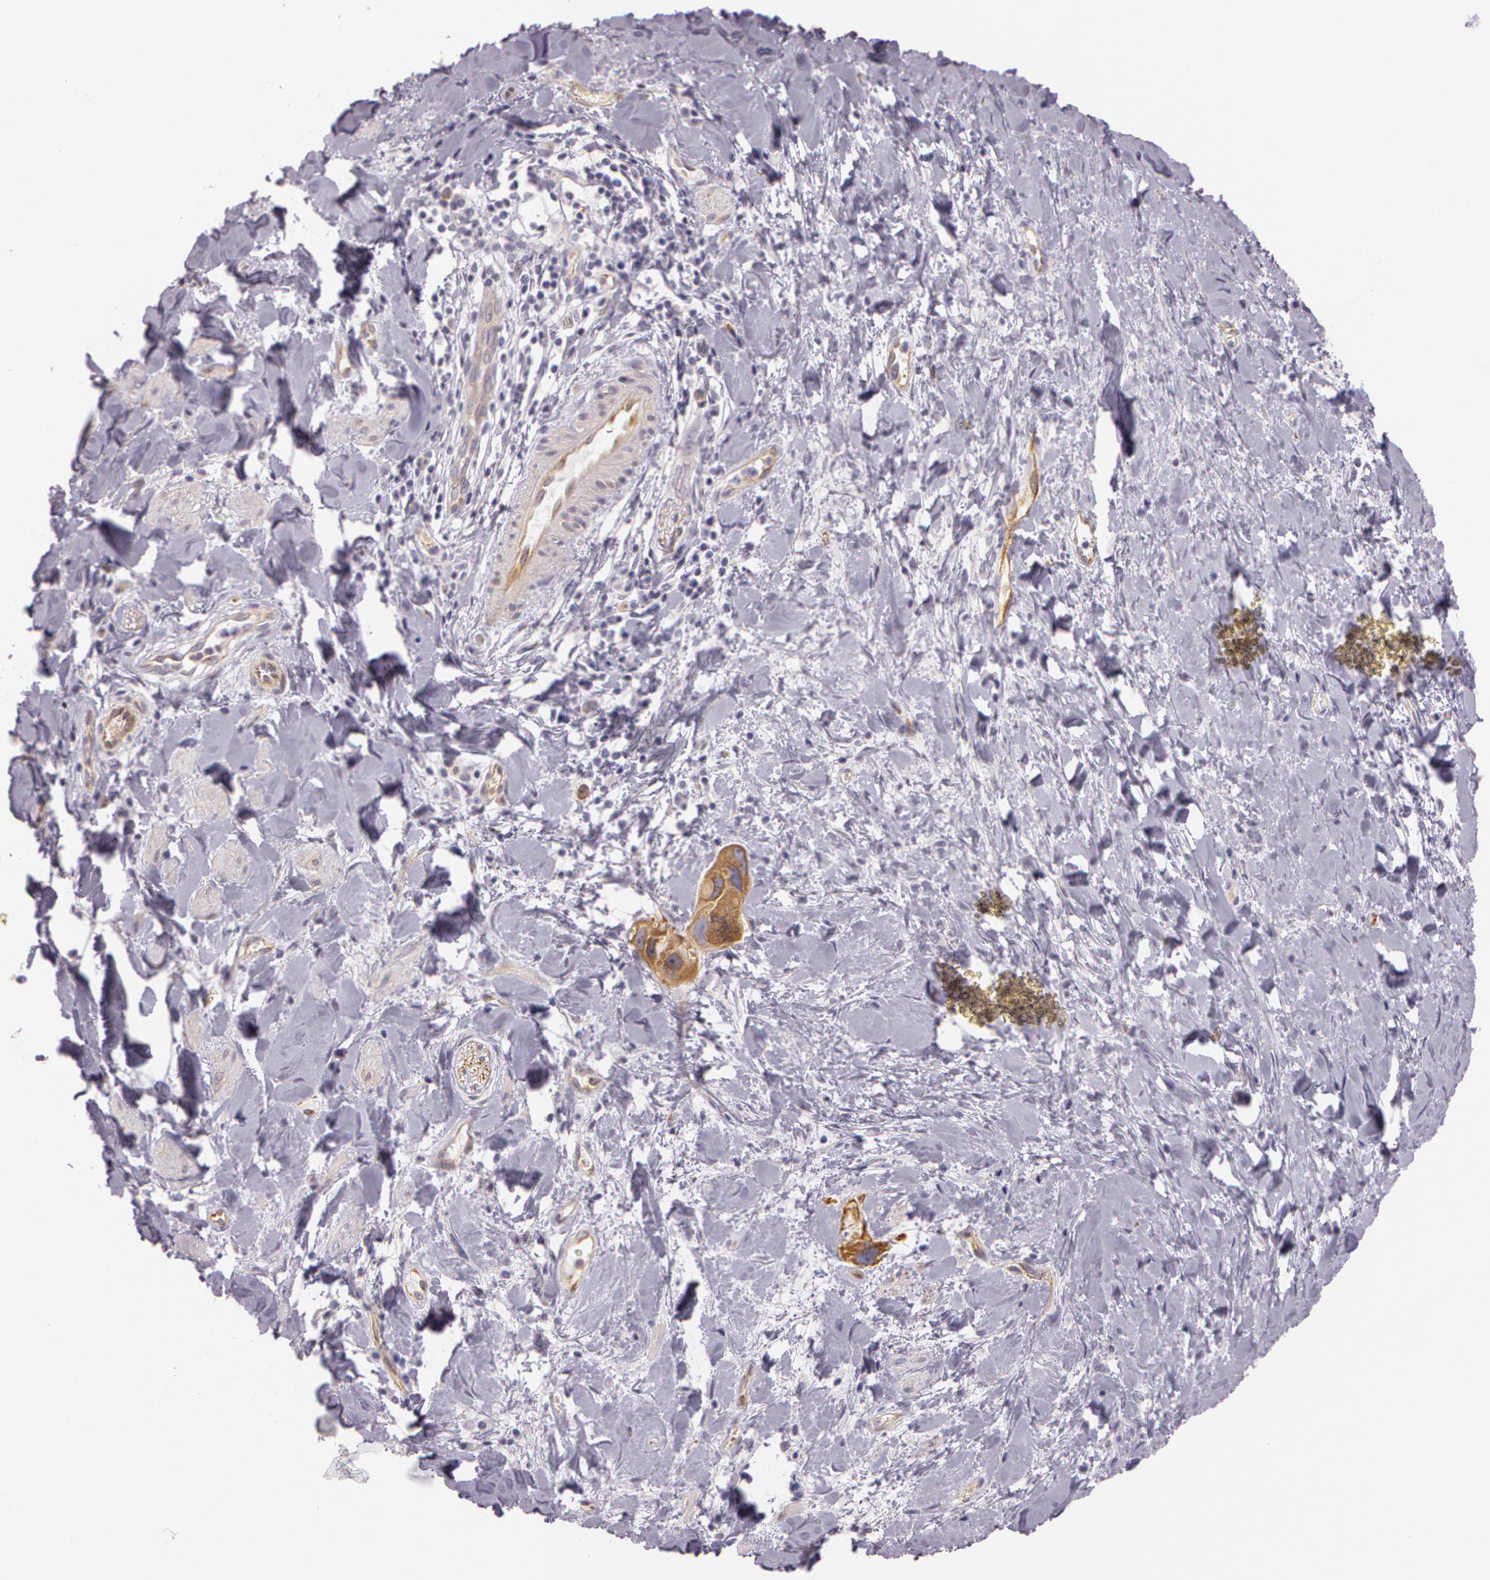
{"staining": {"intensity": "moderate", "quantity": ">75%", "location": "cytoplasmic/membranous"}, "tissue": "liver cancer", "cell_type": "Tumor cells", "image_type": "cancer", "snomed": [{"axis": "morphology", "description": "Cholangiocarcinoma"}, {"axis": "topography", "description": "Liver"}], "caption": "High-power microscopy captured an IHC photomicrograph of liver cancer, revealing moderate cytoplasmic/membranous expression in about >75% of tumor cells.", "gene": "APP", "patient": {"sex": "female", "age": 65}}